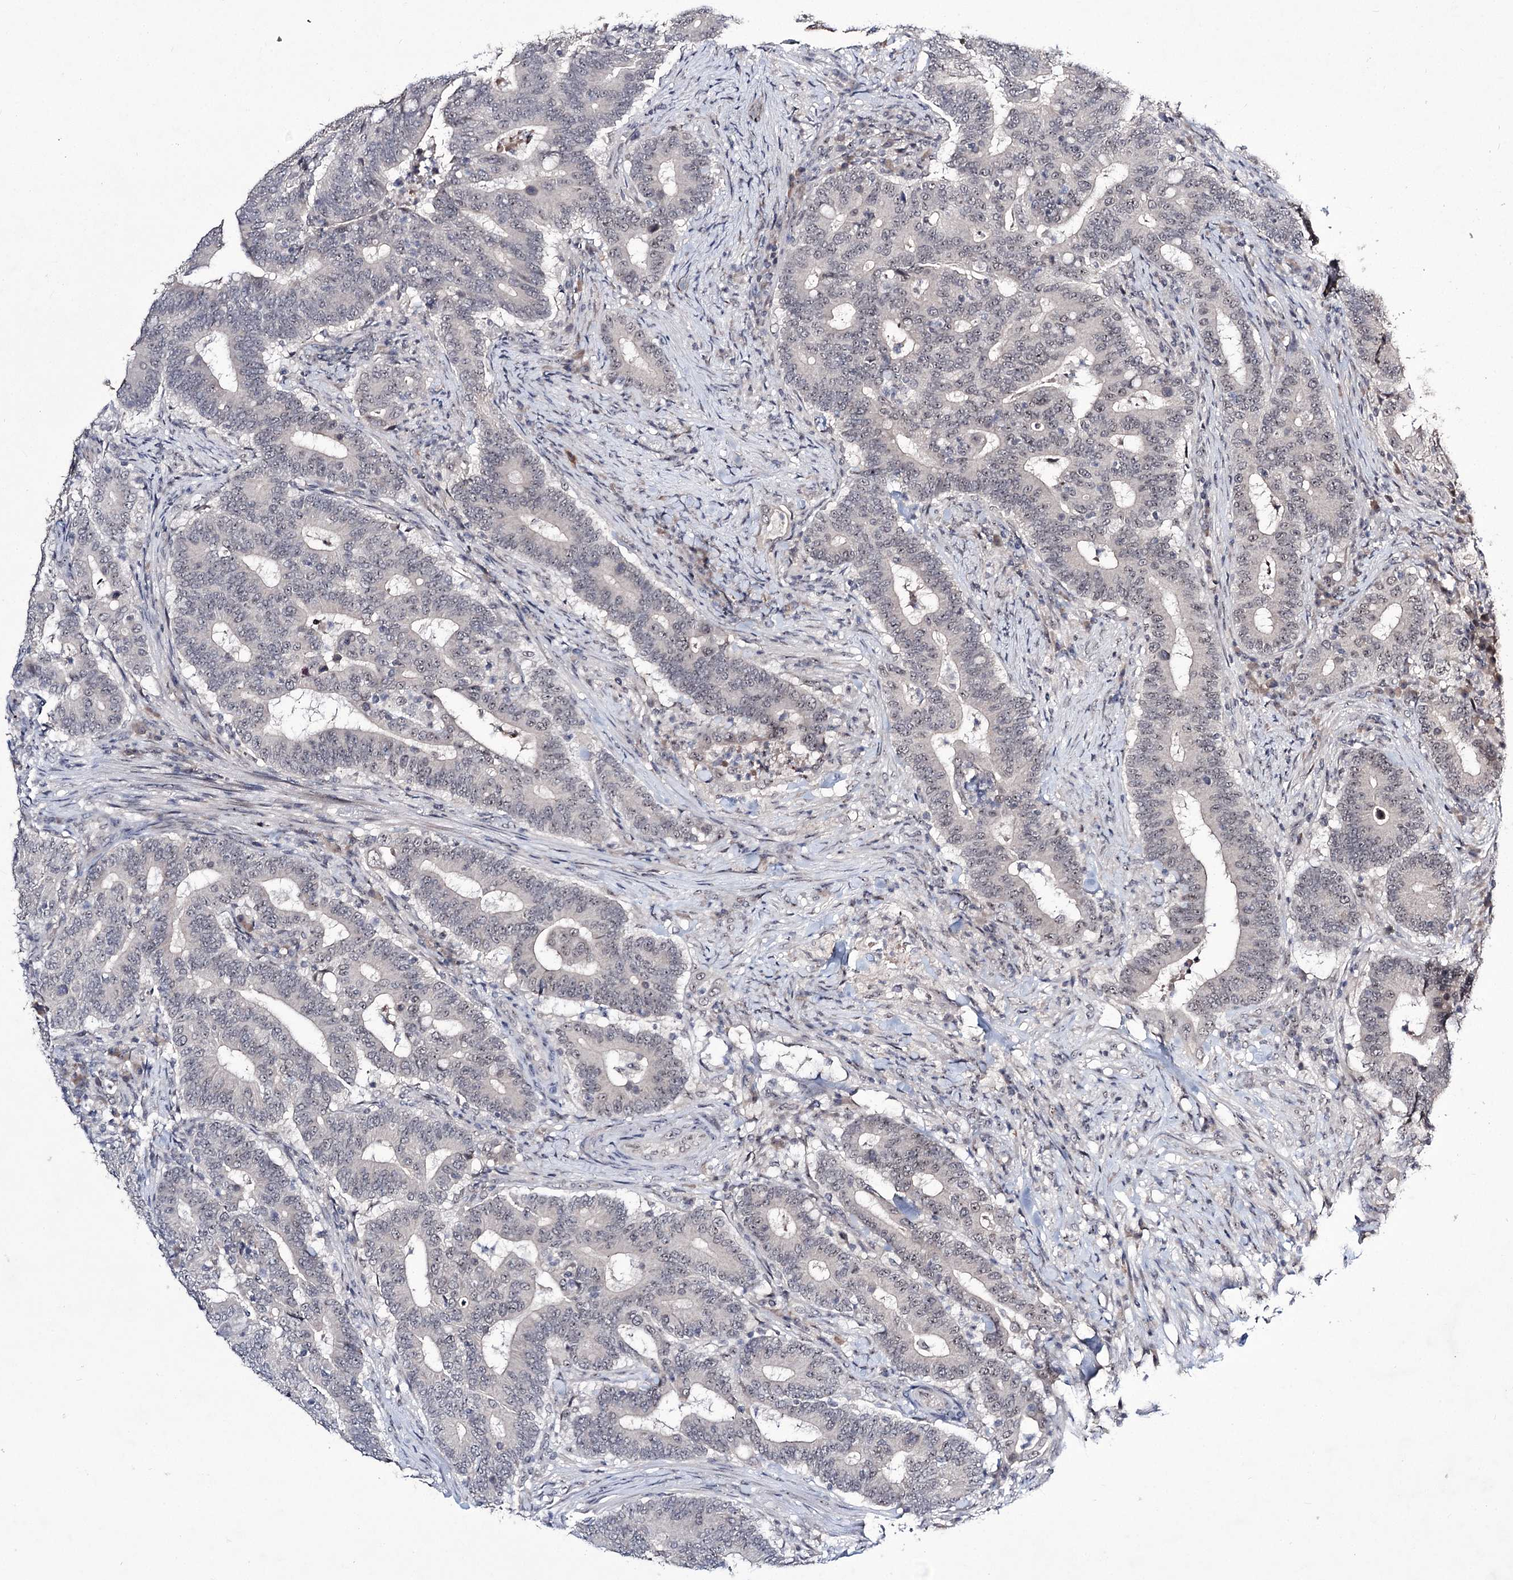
{"staining": {"intensity": "weak", "quantity": "<25%", "location": "nuclear"}, "tissue": "colorectal cancer", "cell_type": "Tumor cells", "image_type": "cancer", "snomed": [{"axis": "morphology", "description": "Adenocarcinoma, NOS"}, {"axis": "topography", "description": "Colon"}], "caption": "Photomicrograph shows no protein expression in tumor cells of colorectal cancer (adenocarcinoma) tissue.", "gene": "VGLL4", "patient": {"sex": "female", "age": 66}}